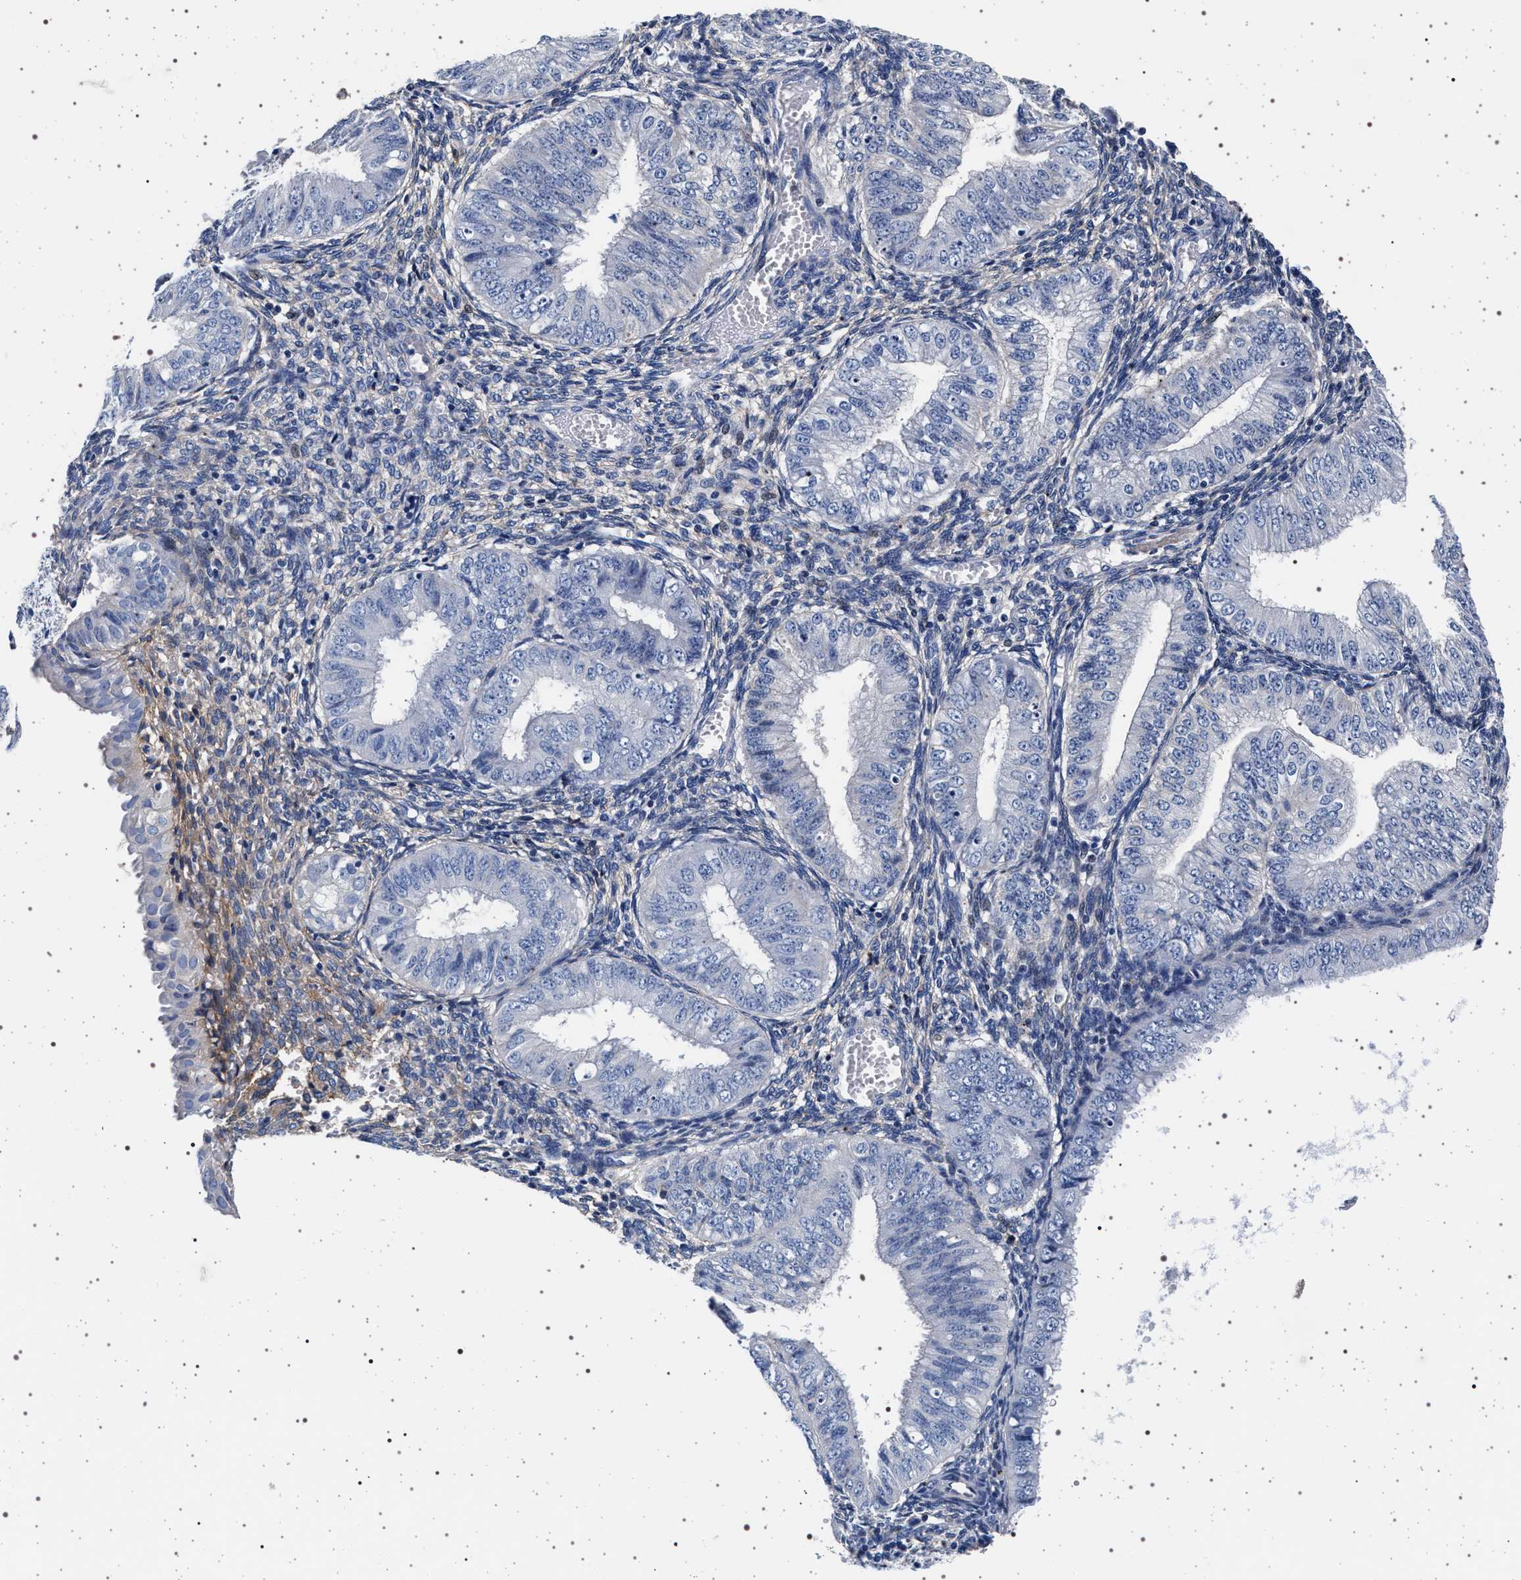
{"staining": {"intensity": "negative", "quantity": "none", "location": "none"}, "tissue": "endometrial cancer", "cell_type": "Tumor cells", "image_type": "cancer", "snomed": [{"axis": "morphology", "description": "Normal tissue, NOS"}, {"axis": "morphology", "description": "Adenocarcinoma, NOS"}, {"axis": "topography", "description": "Endometrium"}], "caption": "Tumor cells show no significant staining in endometrial cancer. (DAB immunohistochemistry visualized using brightfield microscopy, high magnification).", "gene": "SLC9A1", "patient": {"sex": "female", "age": 53}}